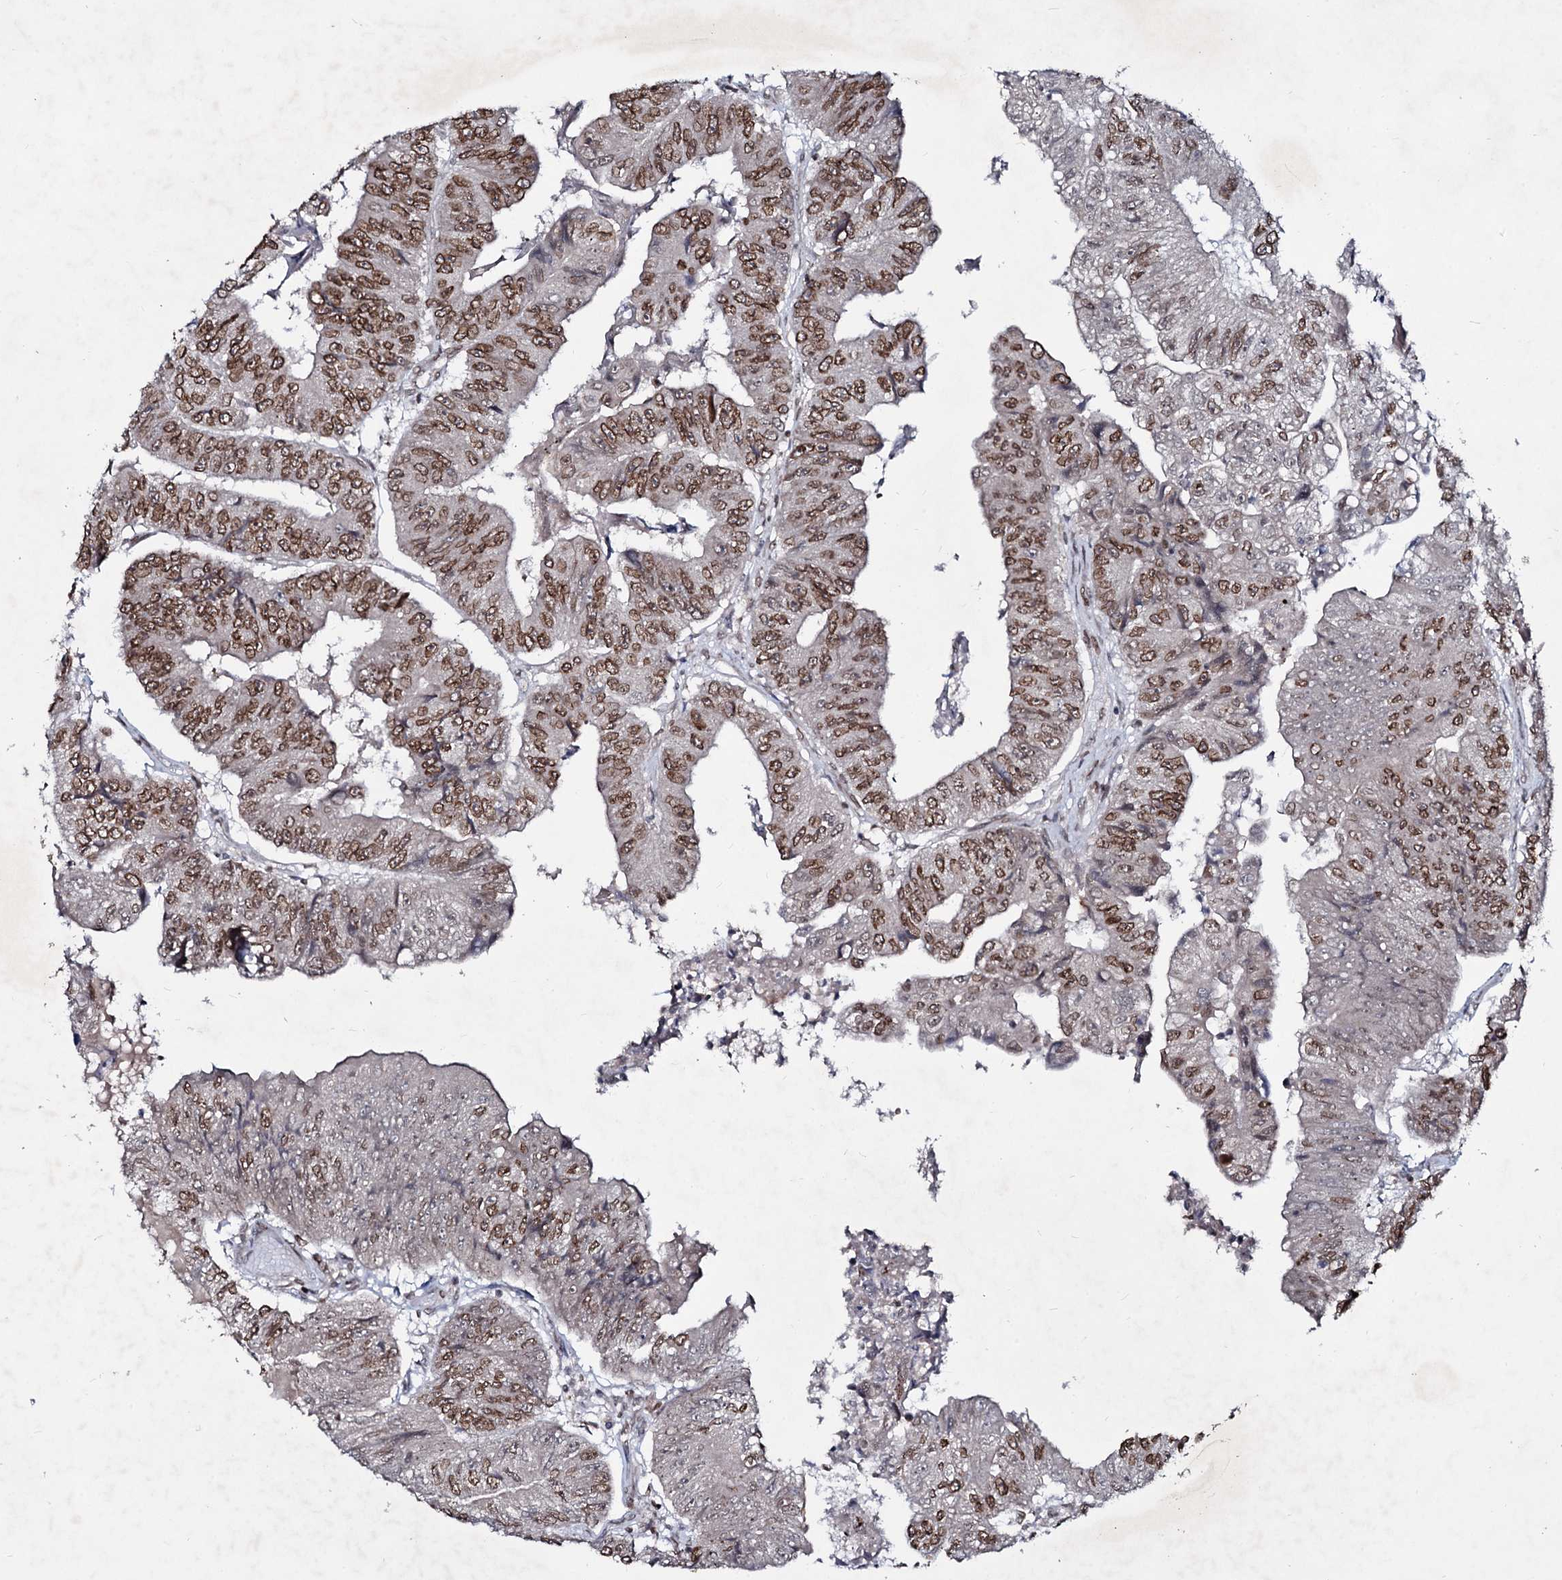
{"staining": {"intensity": "moderate", "quantity": ">75%", "location": "cytoplasmic/membranous,nuclear"}, "tissue": "colorectal cancer", "cell_type": "Tumor cells", "image_type": "cancer", "snomed": [{"axis": "morphology", "description": "Adenocarcinoma, NOS"}, {"axis": "topography", "description": "Colon"}], "caption": "Protein staining of adenocarcinoma (colorectal) tissue exhibits moderate cytoplasmic/membranous and nuclear expression in approximately >75% of tumor cells.", "gene": "RNF6", "patient": {"sex": "female", "age": 67}}